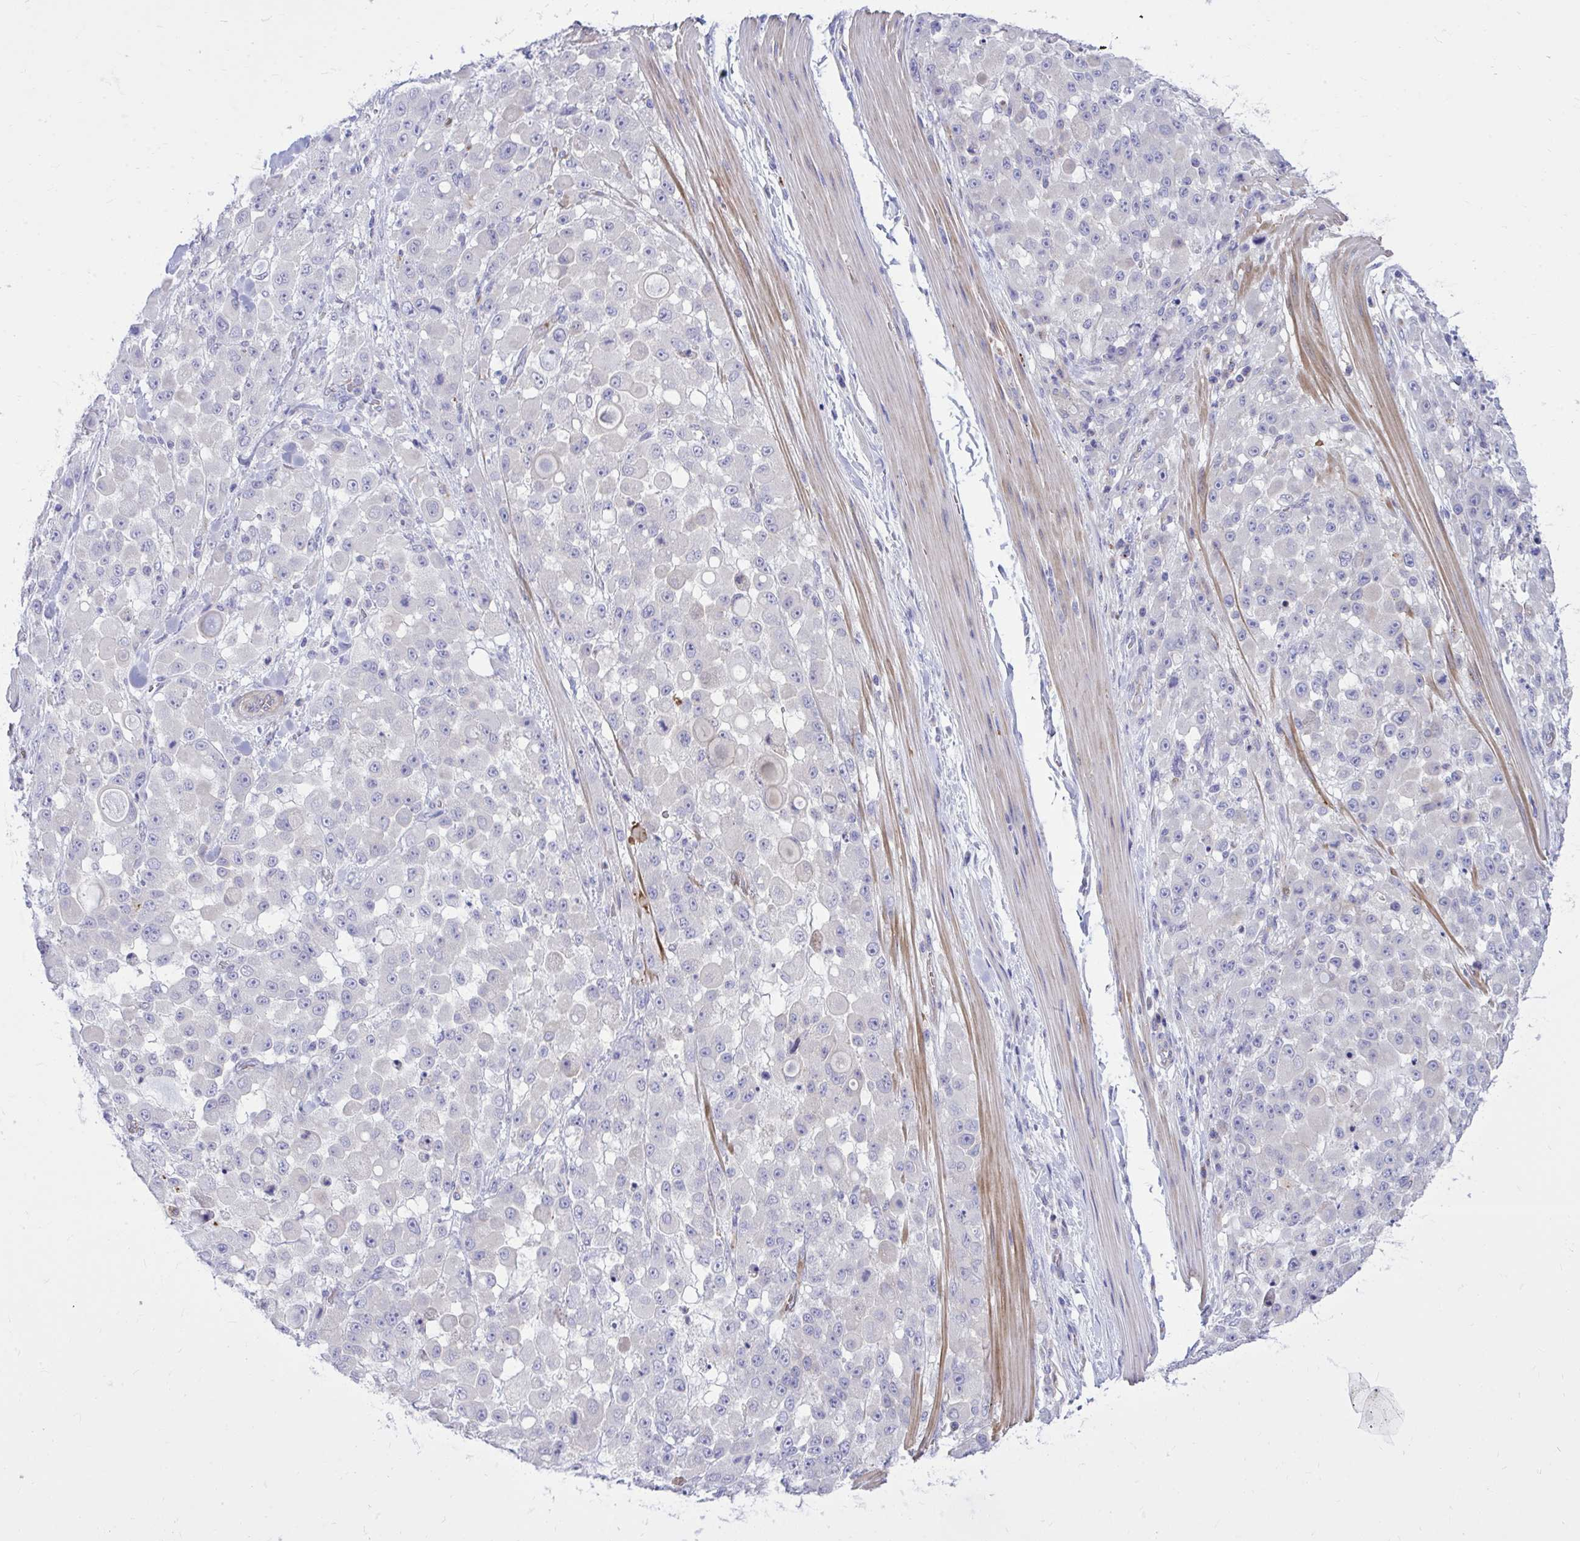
{"staining": {"intensity": "negative", "quantity": "none", "location": "none"}, "tissue": "stomach cancer", "cell_type": "Tumor cells", "image_type": "cancer", "snomed": [{"axis": "morphology", "description": "Adenocarcinoma, NOS"}, {"axis": "topography", "description": "Stomach"}], "caption": "Tumor cells show no significant protein staining in stomach cancer. (DAB (3,3'-diaminobenzidine) immunohistochemistry (IHC) with hematoxylin counter stain).", "gene": "TP53I11", "patient": {"sex": "female", "age": 76}}